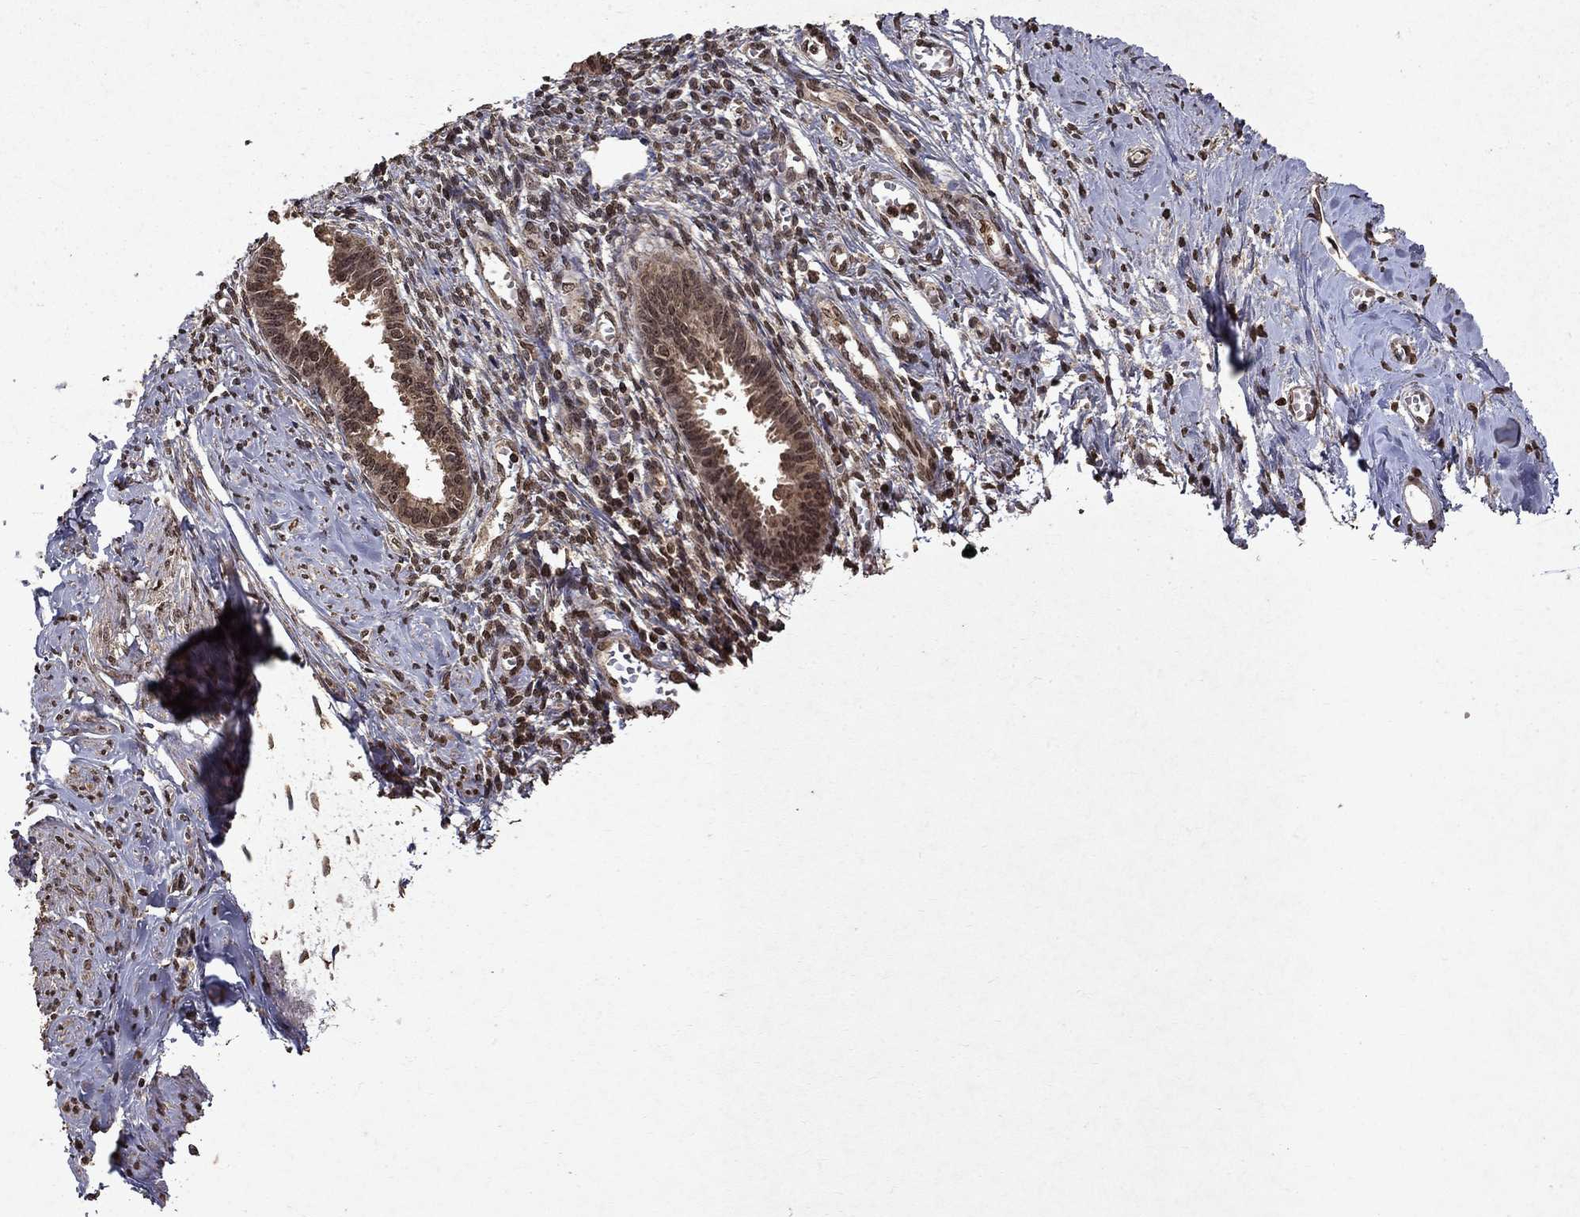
{"staining": {"intensity": "moderate", "quantity": ">75%", "location": "nuclear"}, "tissue": "endometrium", "cell_type": "Cells in endometrial stroma", "image_type": "normal", "snomed": [{"axis": "morphology", "description": "Normal tissue, NOS"}, {"axis": "topography", "description": "Cervix"}, {"axis": "topography", "description": "Endometrium"}], "caption": "The photomicrograph reveals staining of benign endometrium, revealing moderate nuclear protein positivity (brown color) within cells in endometrial stroma.", "gene": "PIN4", "patient": {"sex": "female", "age": 37}}